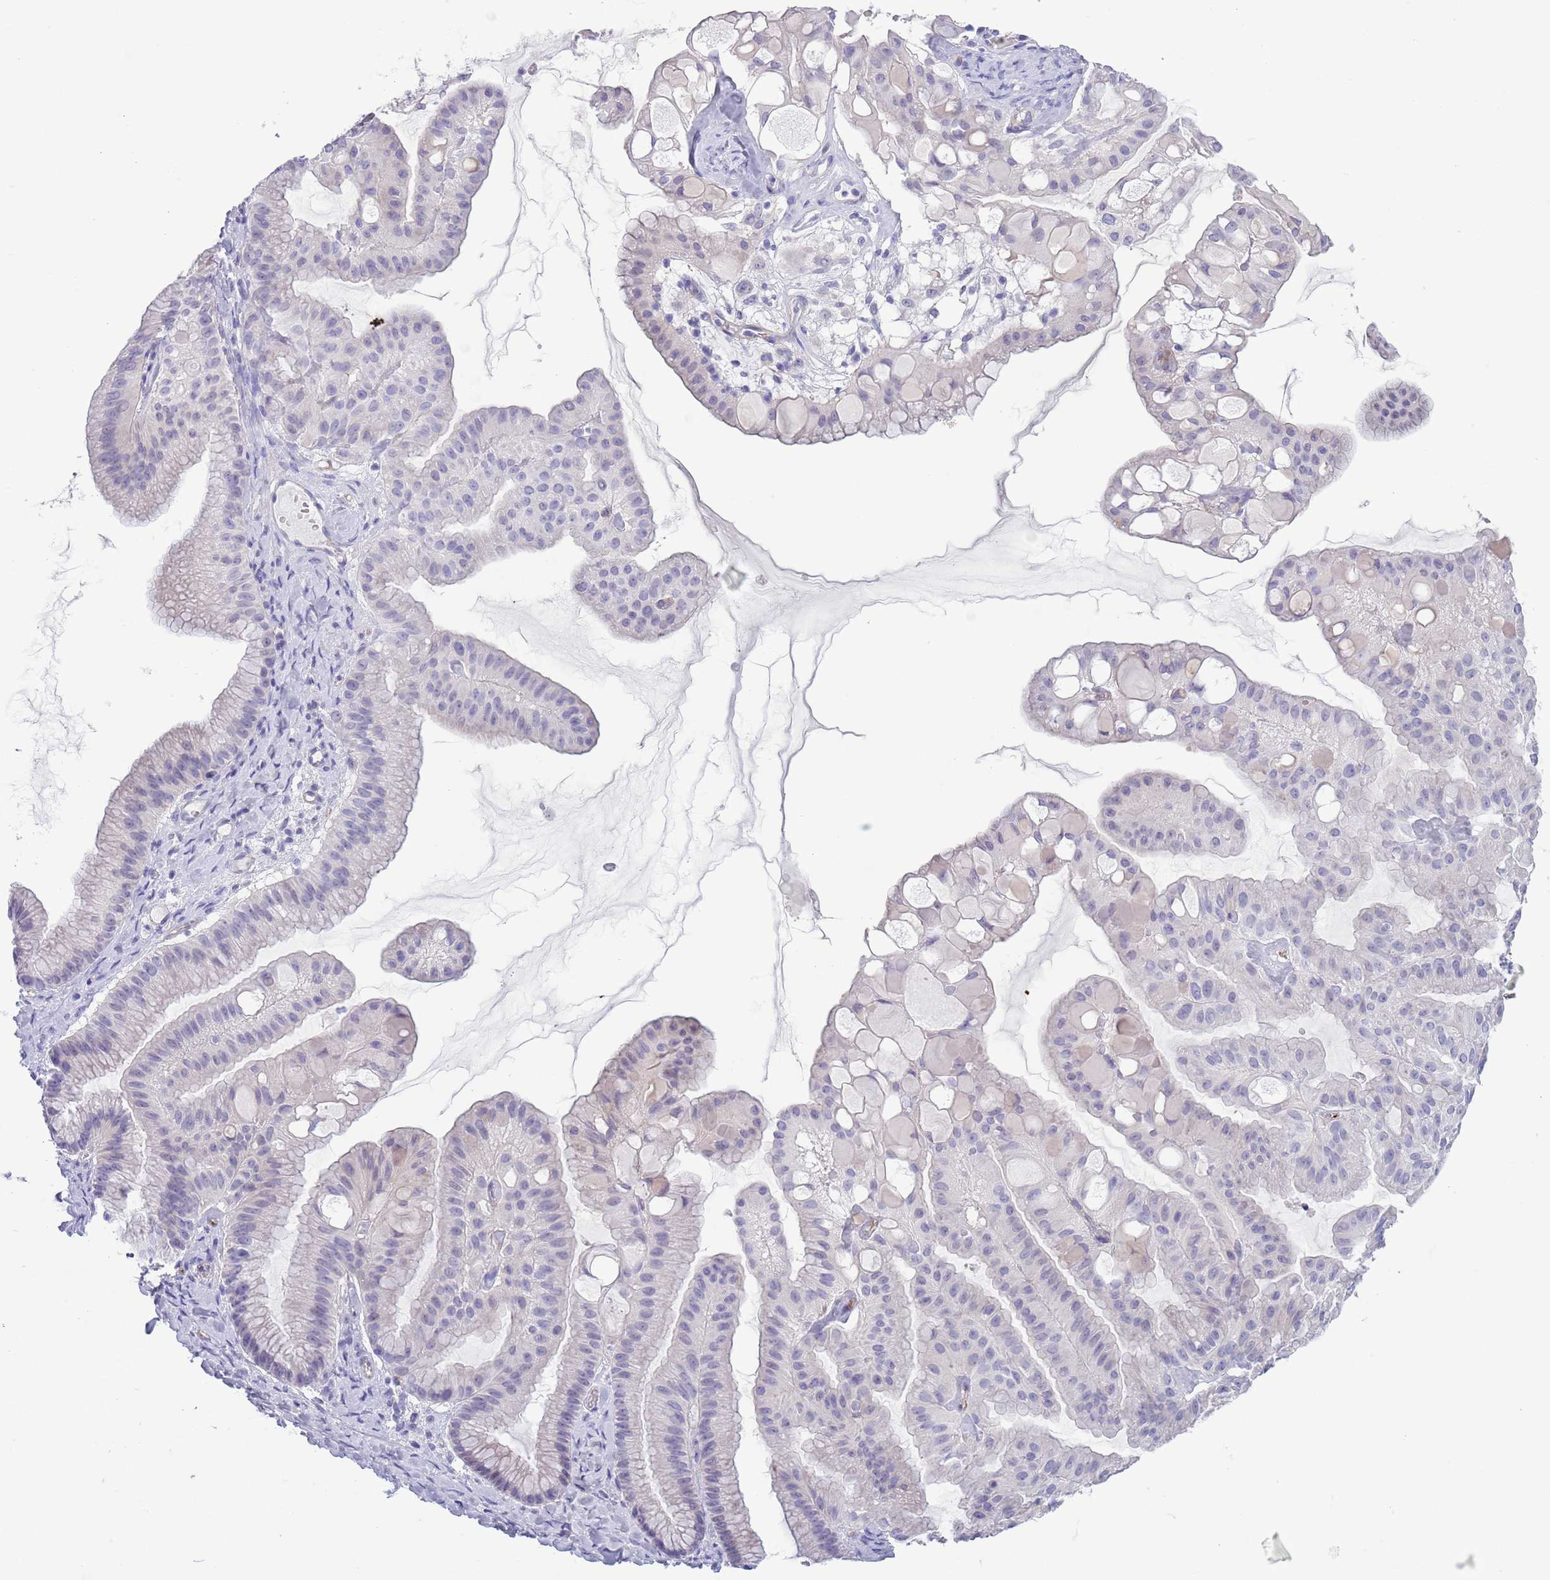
{"staining": {"intensity": "negative", "quantity": "none", "location": "none"}, "tissue": "ovarian cancer", "cell_type": "Tumor cells", "image_type": "cancer", "snomed": [{"axis": "morphology", "description": "Cystadenocarcinoma, mucinous, NOS"}, {"axis": "topography", "description": "Ovary"}], "caption": "Human ovarian cancer (mucinous cystadenocarcinoma) stained for a protein using IHC exhibits no expression in tumor cells.", "gene": "TSGA13", "patient": {"sex": "female", "age": 61}}